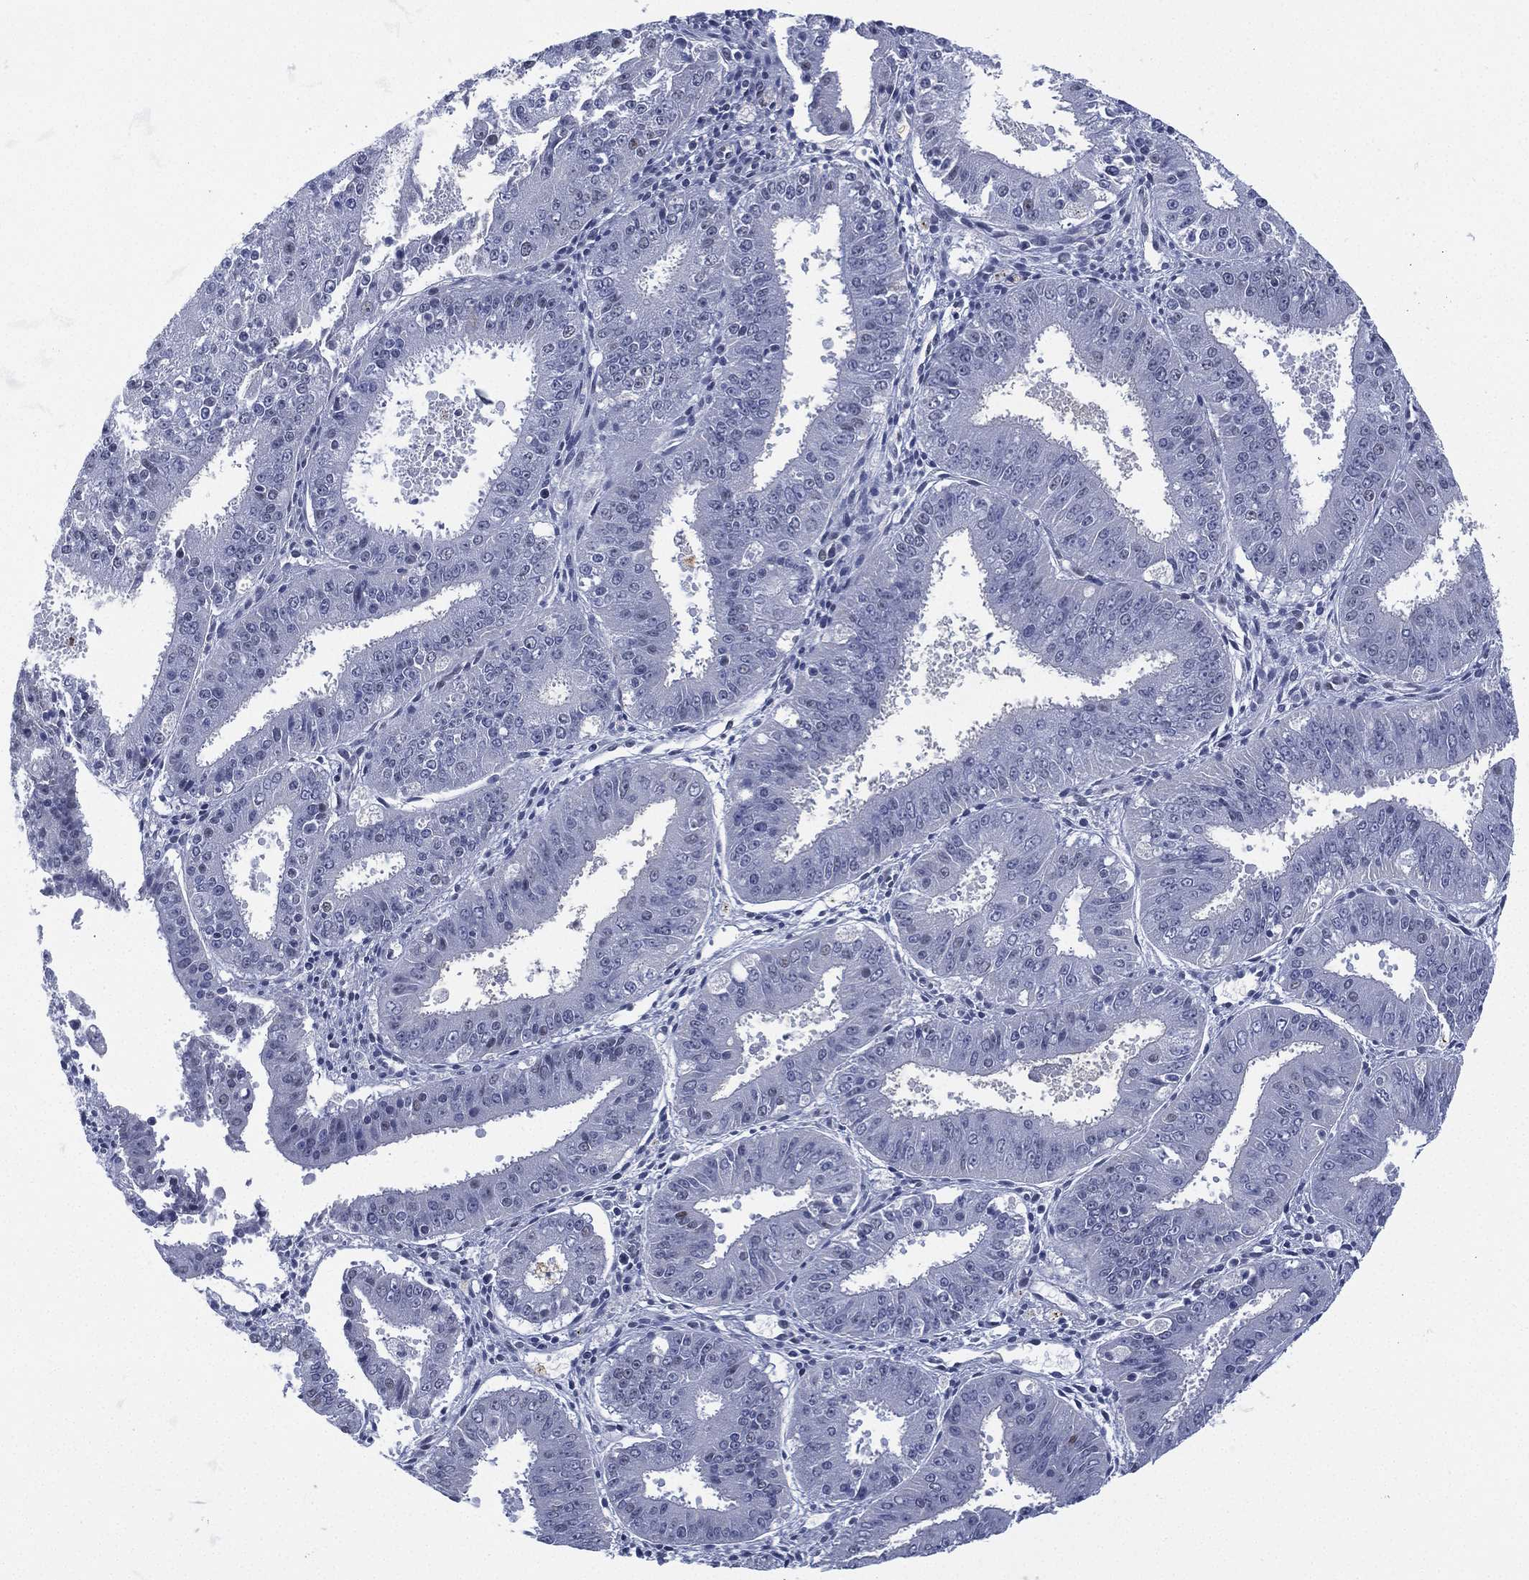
{"staining": {"intensity": "negative", "quantity": "none", "location": "none"}, "tissue": "ovarian cancer", "cell_type": "Tumor cells", "image_type": "cancer", "snomed": [{"axis": "morphology", "description": "Carcinoma, endometroid"}, {"axis": "topography", "description": "Ovary"}], "caption": "Endometroid carcinoma (ovarian) was stained to show a protein in brown. There is no significant positivity in tumor cells.", "gene": "ZNF711", "patient": {"sex": "female", "age": 42}}